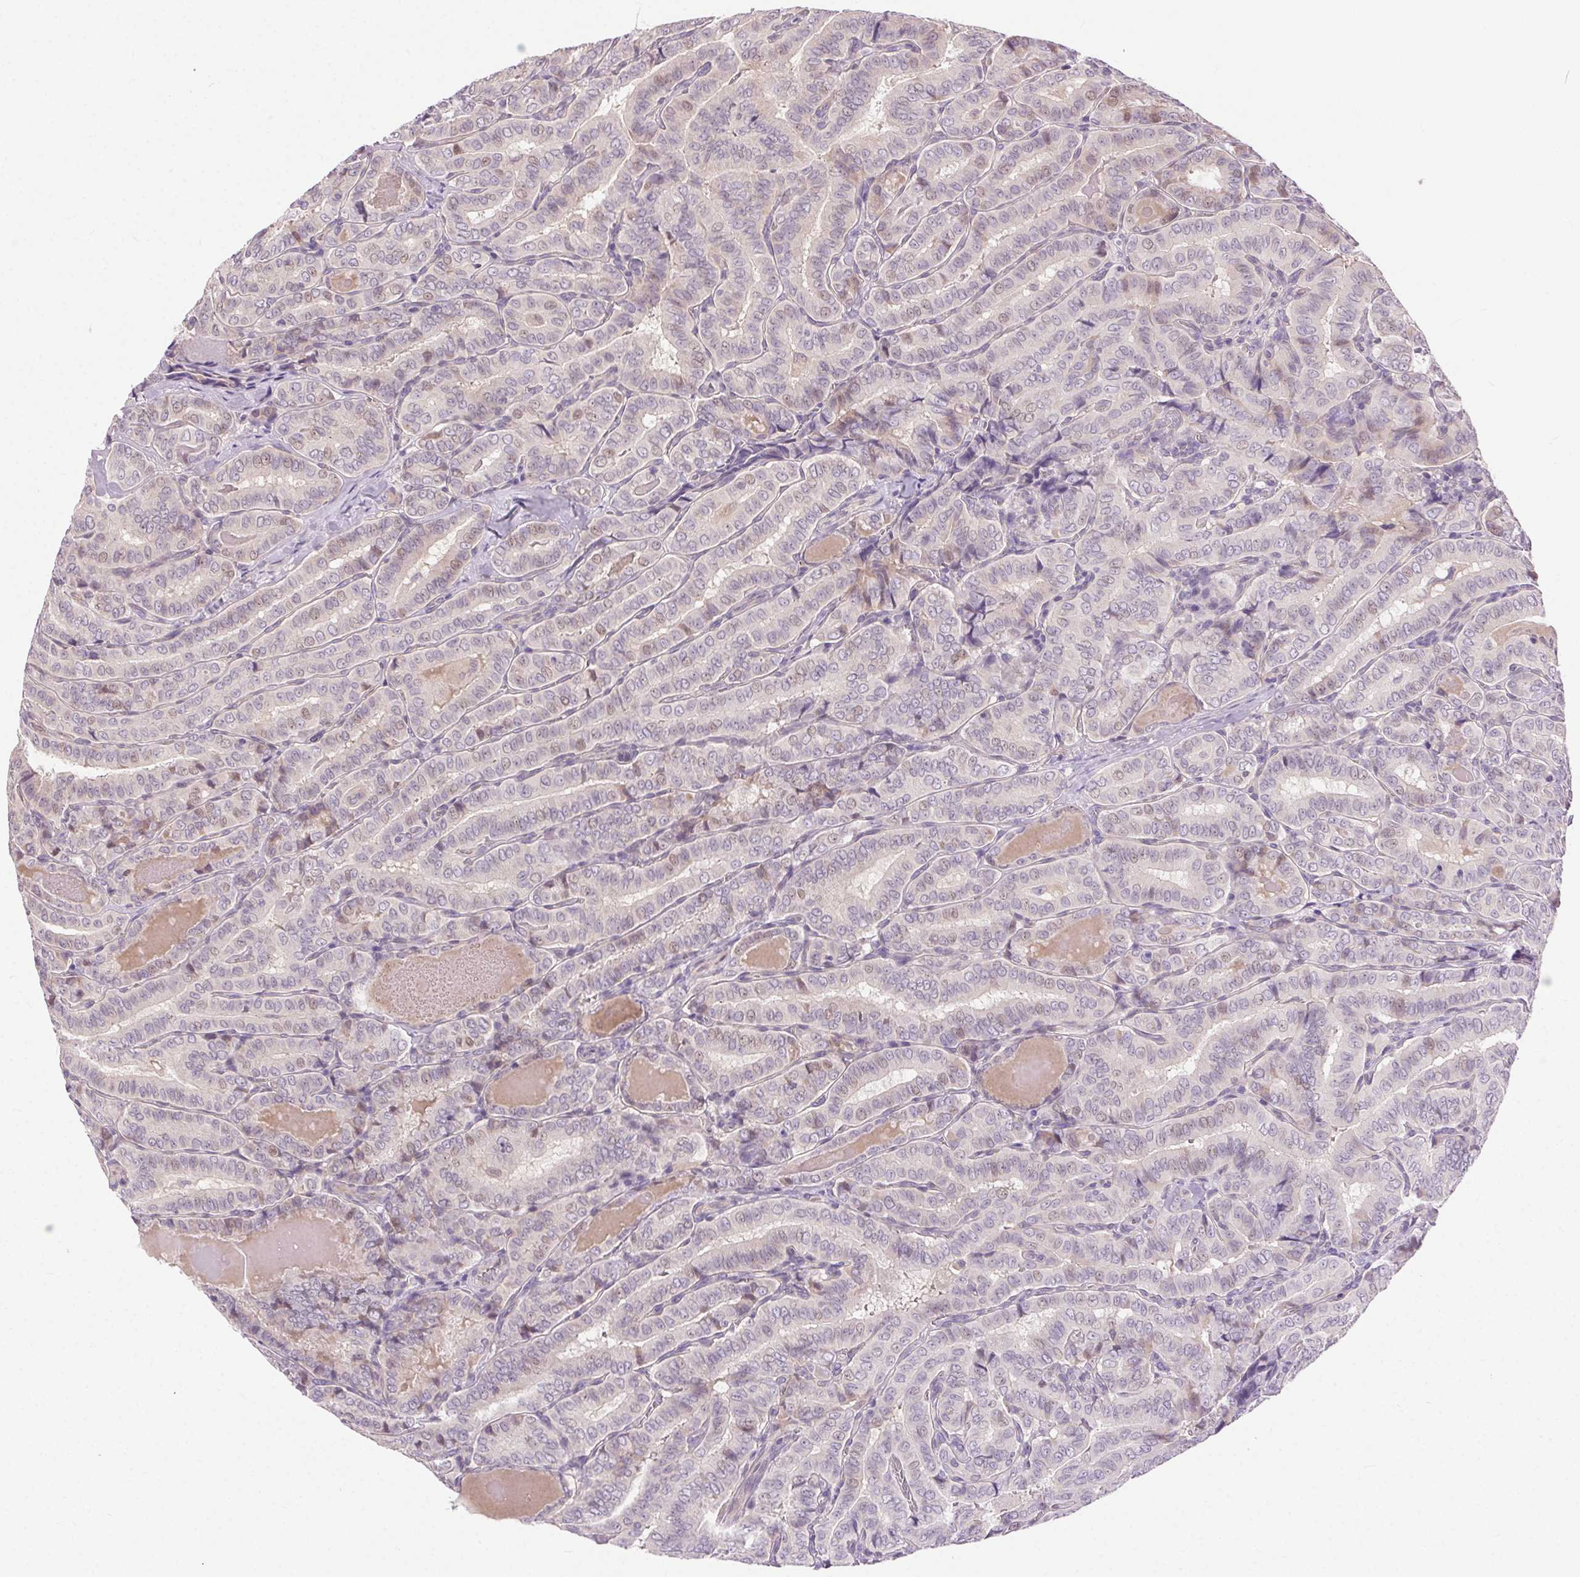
{"staining": {"intensity": "negative", "quantity": "none", "location": "none"}, "tissue": "thyroid cancer", "cell_type": "Tumor cells", "image_type": "cancer", "snomed": [{"axis": "morphology", "description": "Papillary adenocarcinoma, NOS"}, {"axis": "morphology", "description": "Papillary adenoma metastatic"}, {"axis": "topography", "description": "Thyroid gland"}], "caption": "Micrograph shows no protein staining in tumor cells of papillary adenocarcinoma (thyroid) tissue. (DAB (3,3'-diaminobenzidine) immunohistochemistry, high magnification).", "gene": "SYT11", "patient": {"sex": "female", "age": 50}}